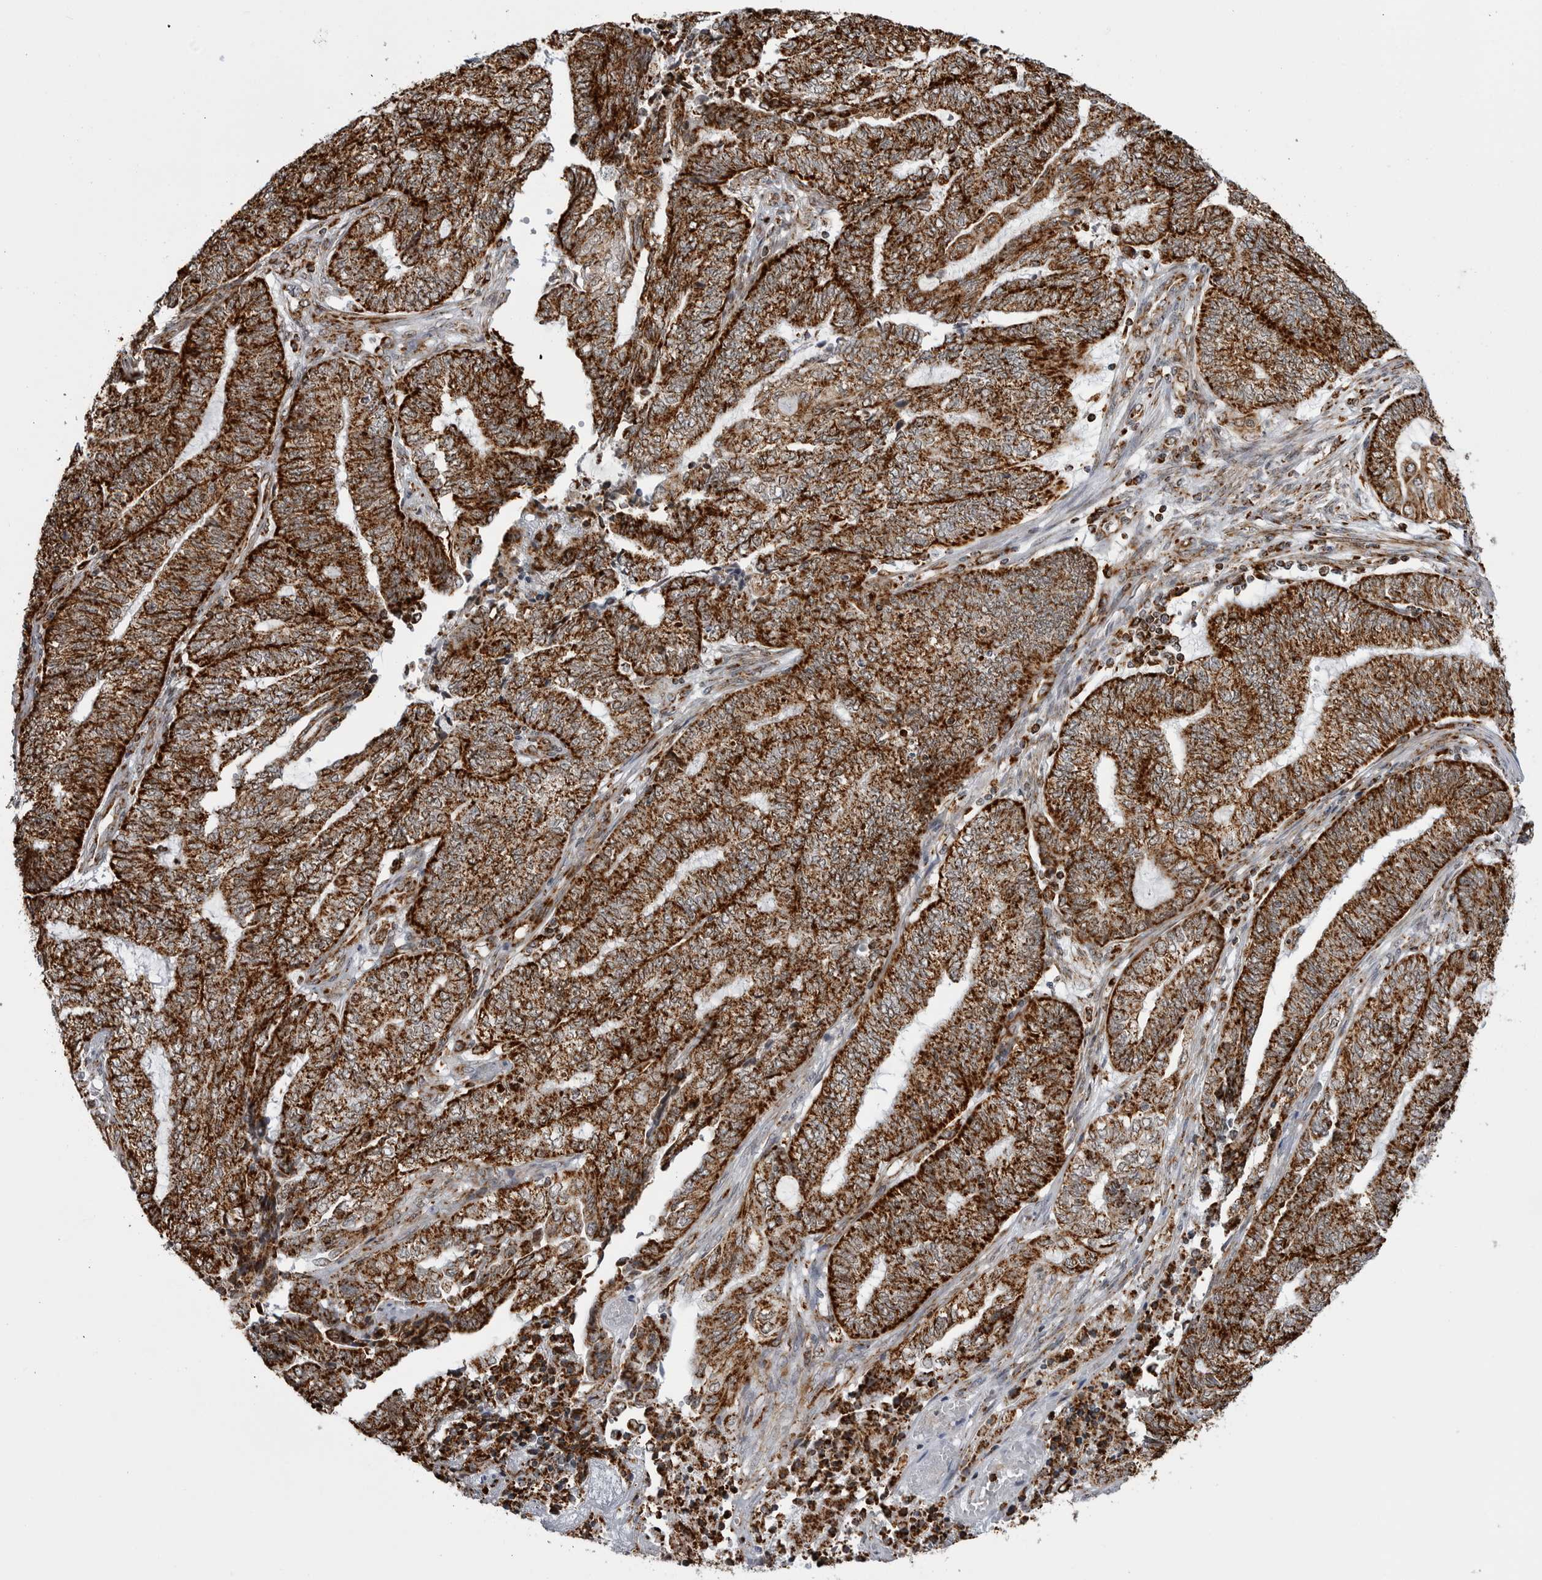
{"staining": {"intensity": "strong", "quantity": ">75%", "location": "cytoplasmic/membranous"}, "tissue": "endometrial cancer", "cell_type": "Tumor cells", "image_type": "cancer", "snomed": [{"axis": "morphology", "description": "Adenocarcinoma, NOS"}, {"axis": "topography", "description": "Uterus"}, {"axis": "topography", "description": "Endometrium"}], "caption": "About >75% of tumor cells in human endometrial cancer (adenocarcinoma) demonstrate strong cytoplasmic/membranous protein positivity as visualized by brown immunohistochemical staining.", "gene": "COX5A", "patient": {"sex": "female", "age": 70}}